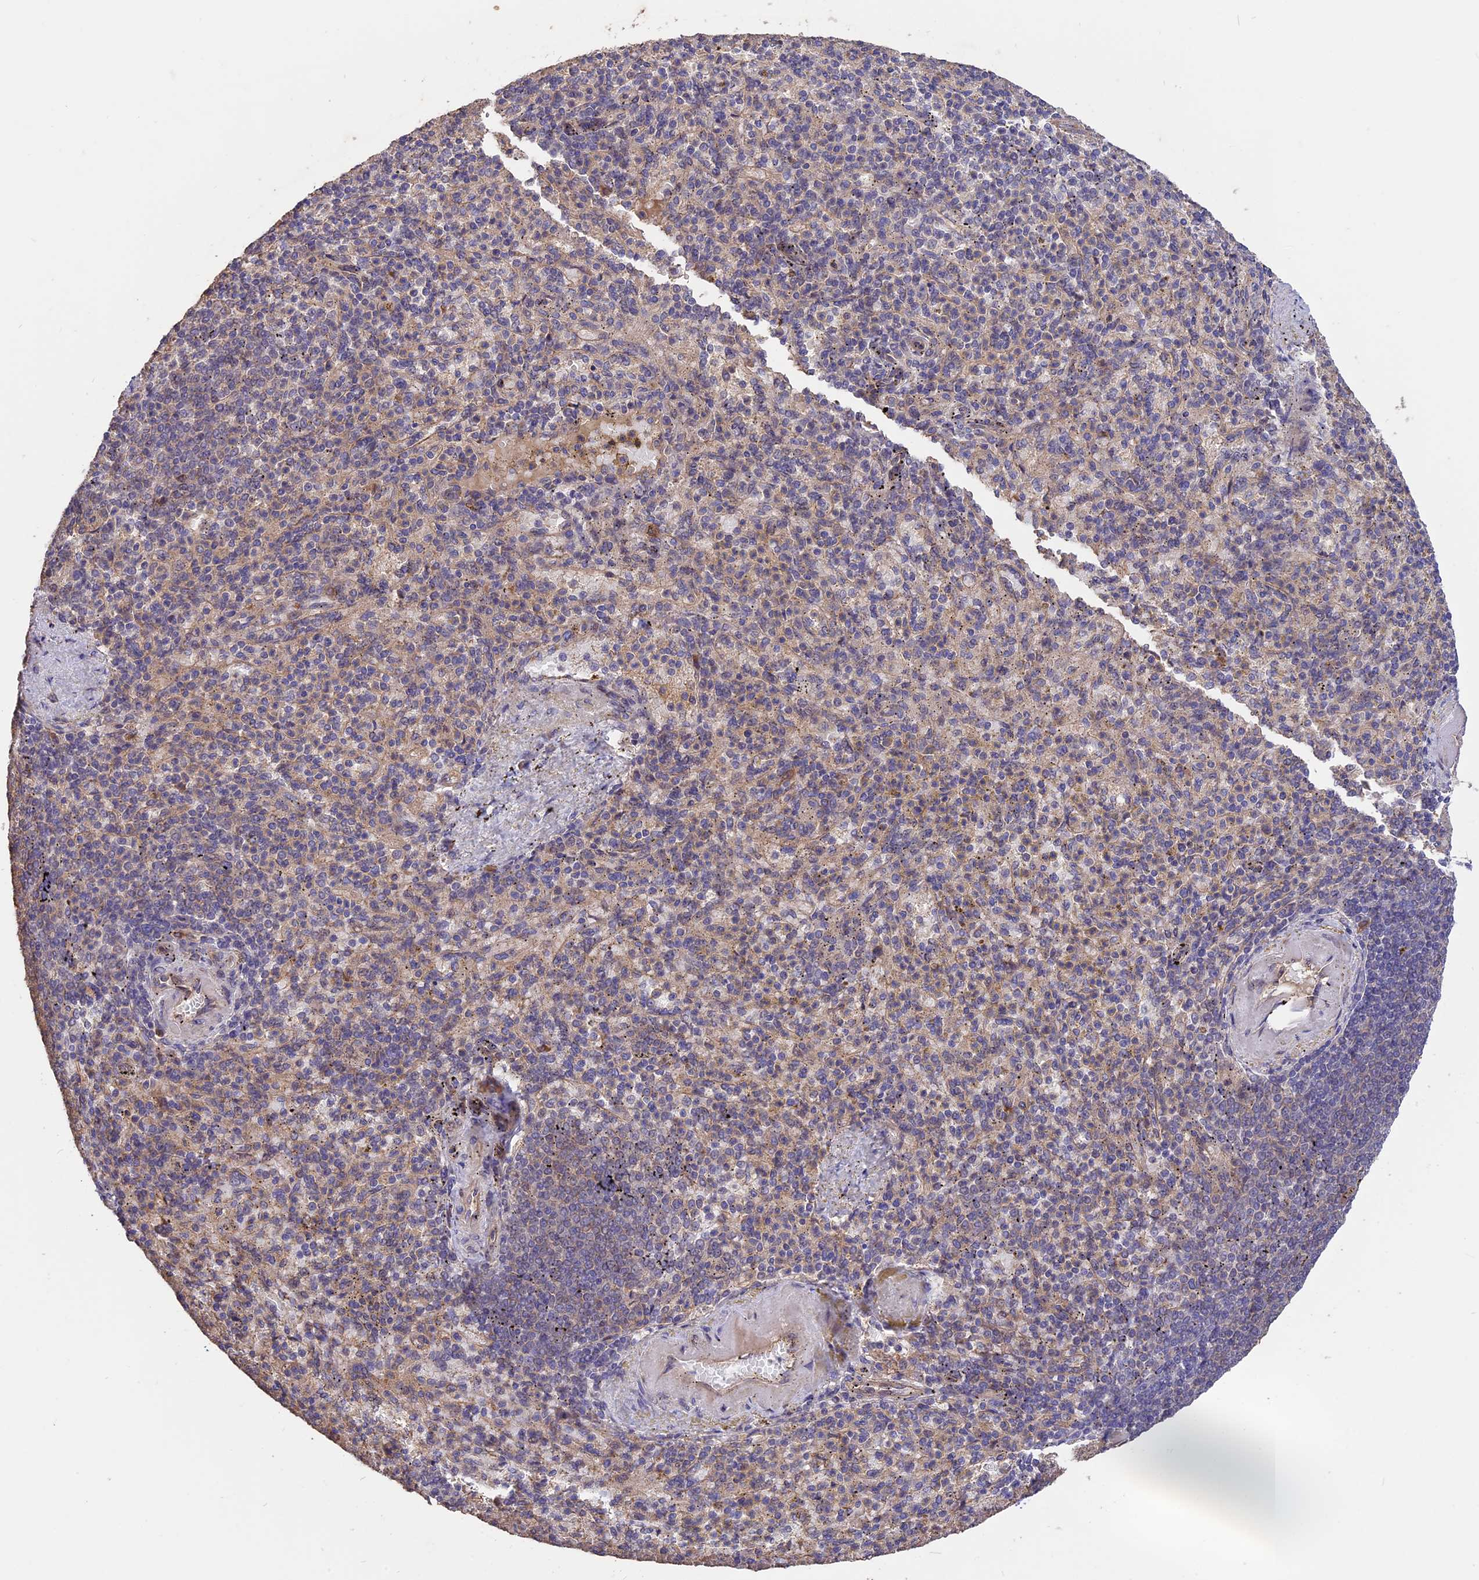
{"staining": {"intensity": "weak", "quantity": "<25%", "location": "cytoplasmic/membranous"}, "tissue": "spleen", "cell_type": "Cells in red pulp", "image_type": "normal", "snomed": [{"axis": "morphology", "description": "Normal tissue, NOS"}, {"axis": "topography", "description": "Spleen"}], "caption": "Photomicrograph shows no significant protein positivity in cells in red pulp of normal spleen. (Immunohistochemistry, brightfield microscopy, high magnification).", "gene": "RASAL1", "patient": {"sex": "female", "age": 74}}